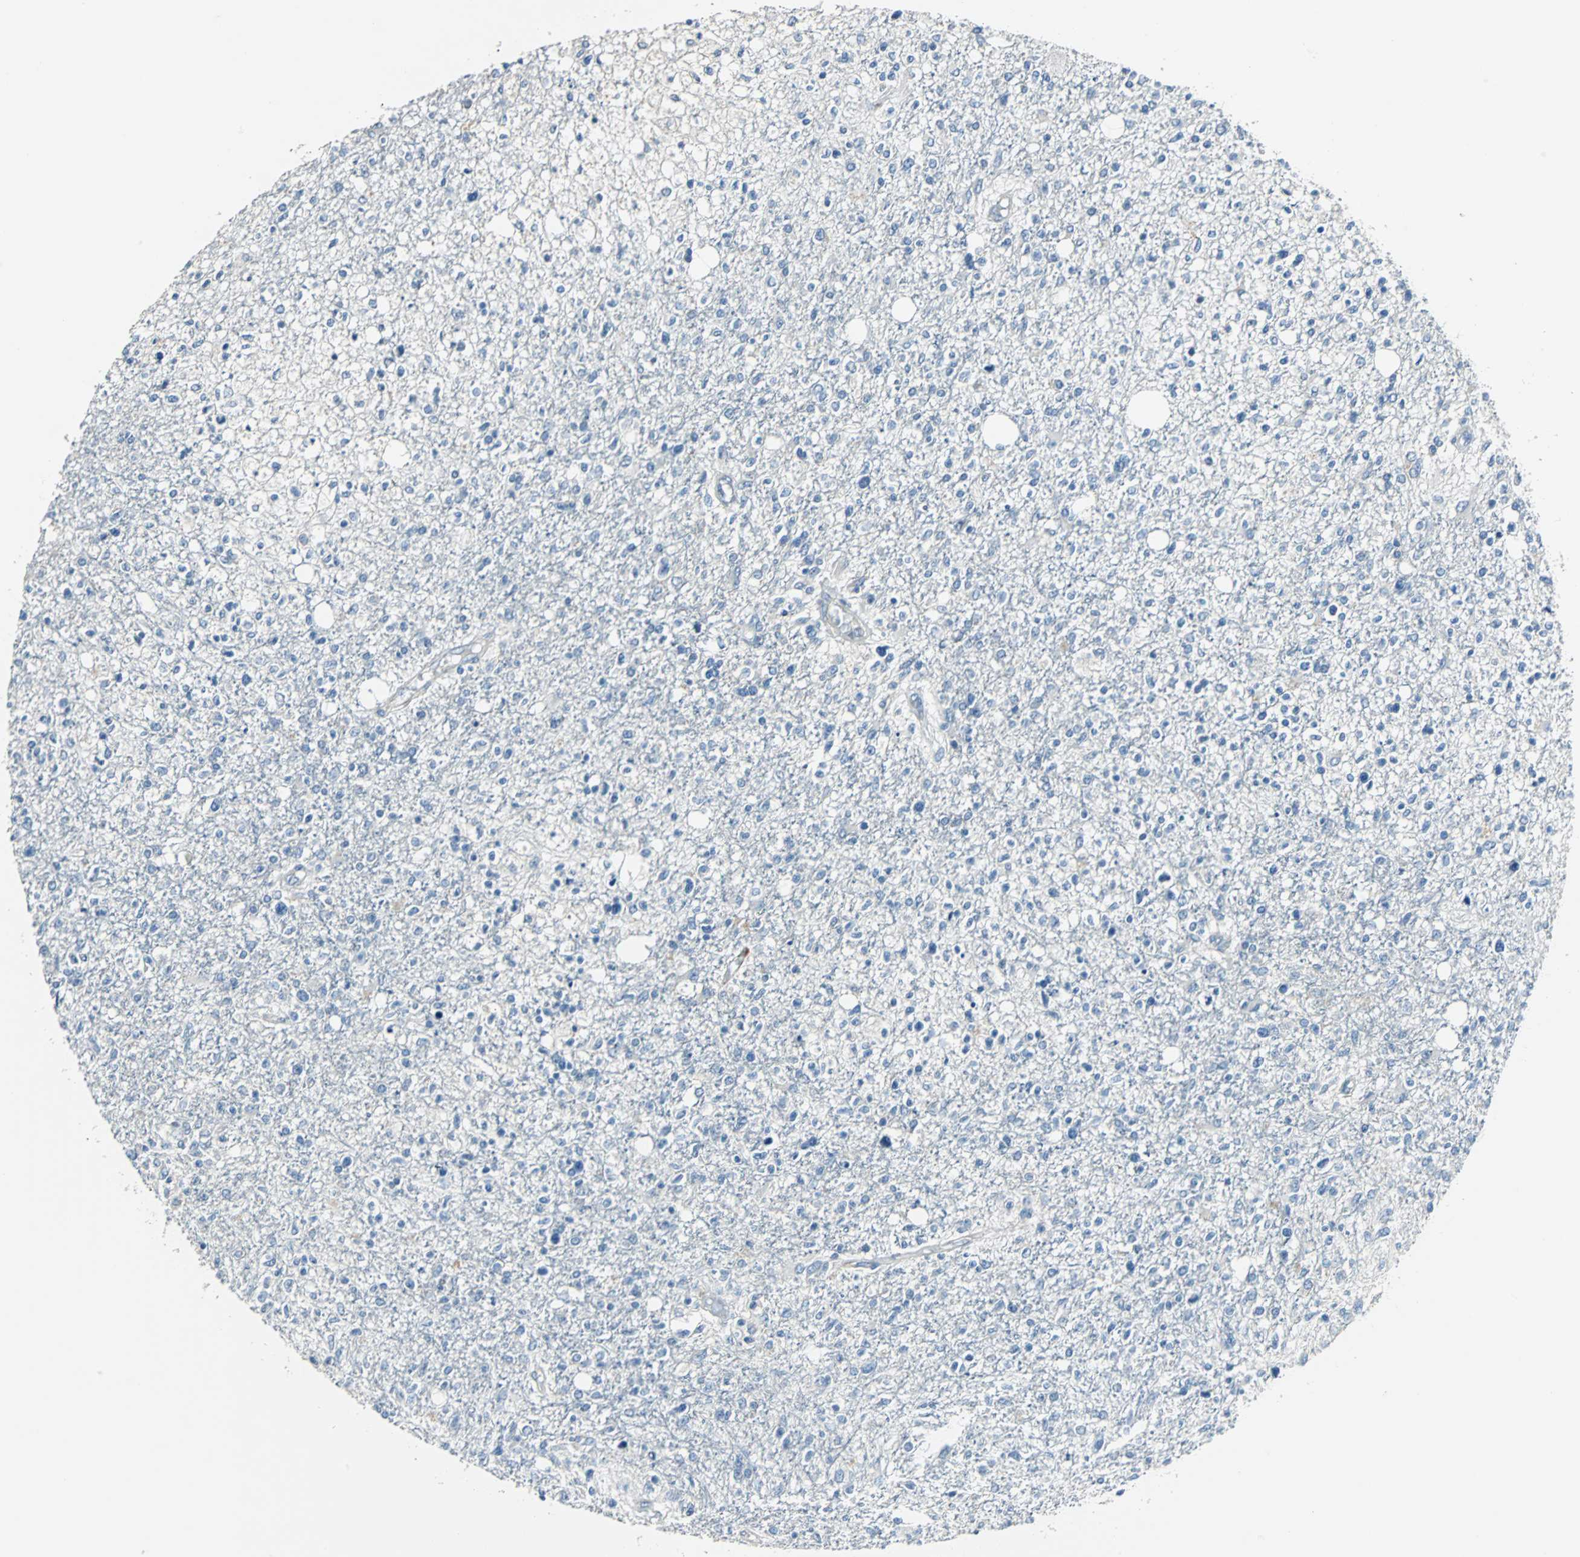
{"staining": {"intensity": "negative", "quantity": "none", "location": "none"}, "tissue": "glioma", "cell_type": "Tumor cells", "image_type": "cancer", "snomed": [{"axis": "morphology", "description": "Glioma, malignant, High grade"}, {"axis": "topography", "description": "Cerebral cortex"}], "caption": "Immunohistochemistry (IHC) micrograph of human malignant high-grade glioma stained for a protein (brown), which reveals no staining in tumor cells.", "gene": "FHL2", "patient": {"sex": "male", "age": 76}}